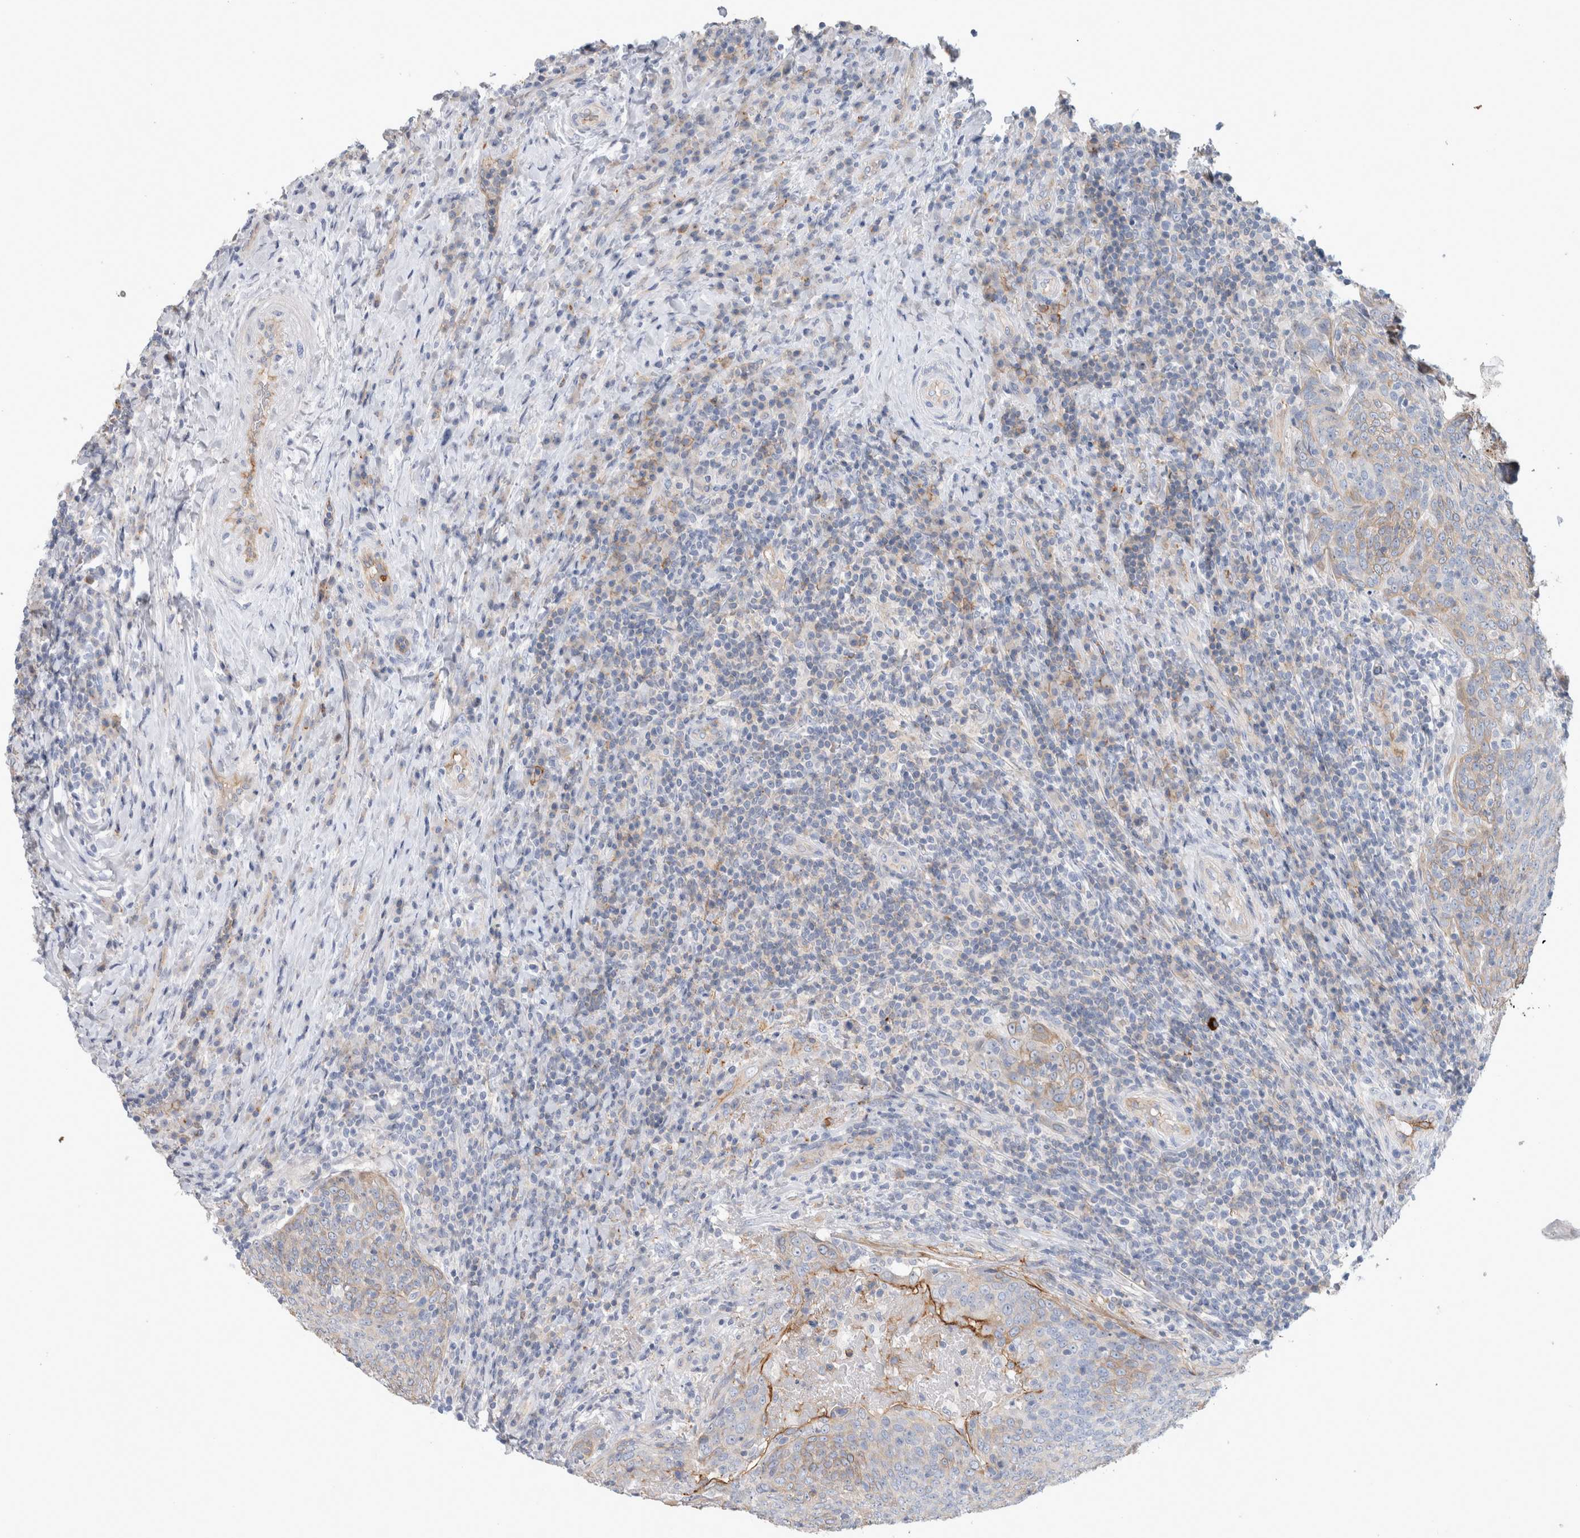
{"staining": {"intensity": "weak", "quantity": "<25%", "location": "cytoplasmic/membranous"}, "tissue": "head and neck cancer", "cell_type": "Tumor cells", "image_type": "cancer", "snomed": [{"axis": "morphology", "description": "Squamous cell carcinoma, NOS"}, {"axis": "morphology", "description": "Squamous cell carcinoma, metastatic, NOS"}, {"axis": "topography", "description": "Lymph node"}, {"axis": "topography", "description": "Head-Neck"}], "caption": "Immunohistochemical staining of head and neck squamous cell carcinoma exhibits no significant expression in tumor cells. (DAB IHC visualized using brightfield microscopy, high magnification).", "gene": "CD55", "patient": {"sex": "male", "age": 62}}